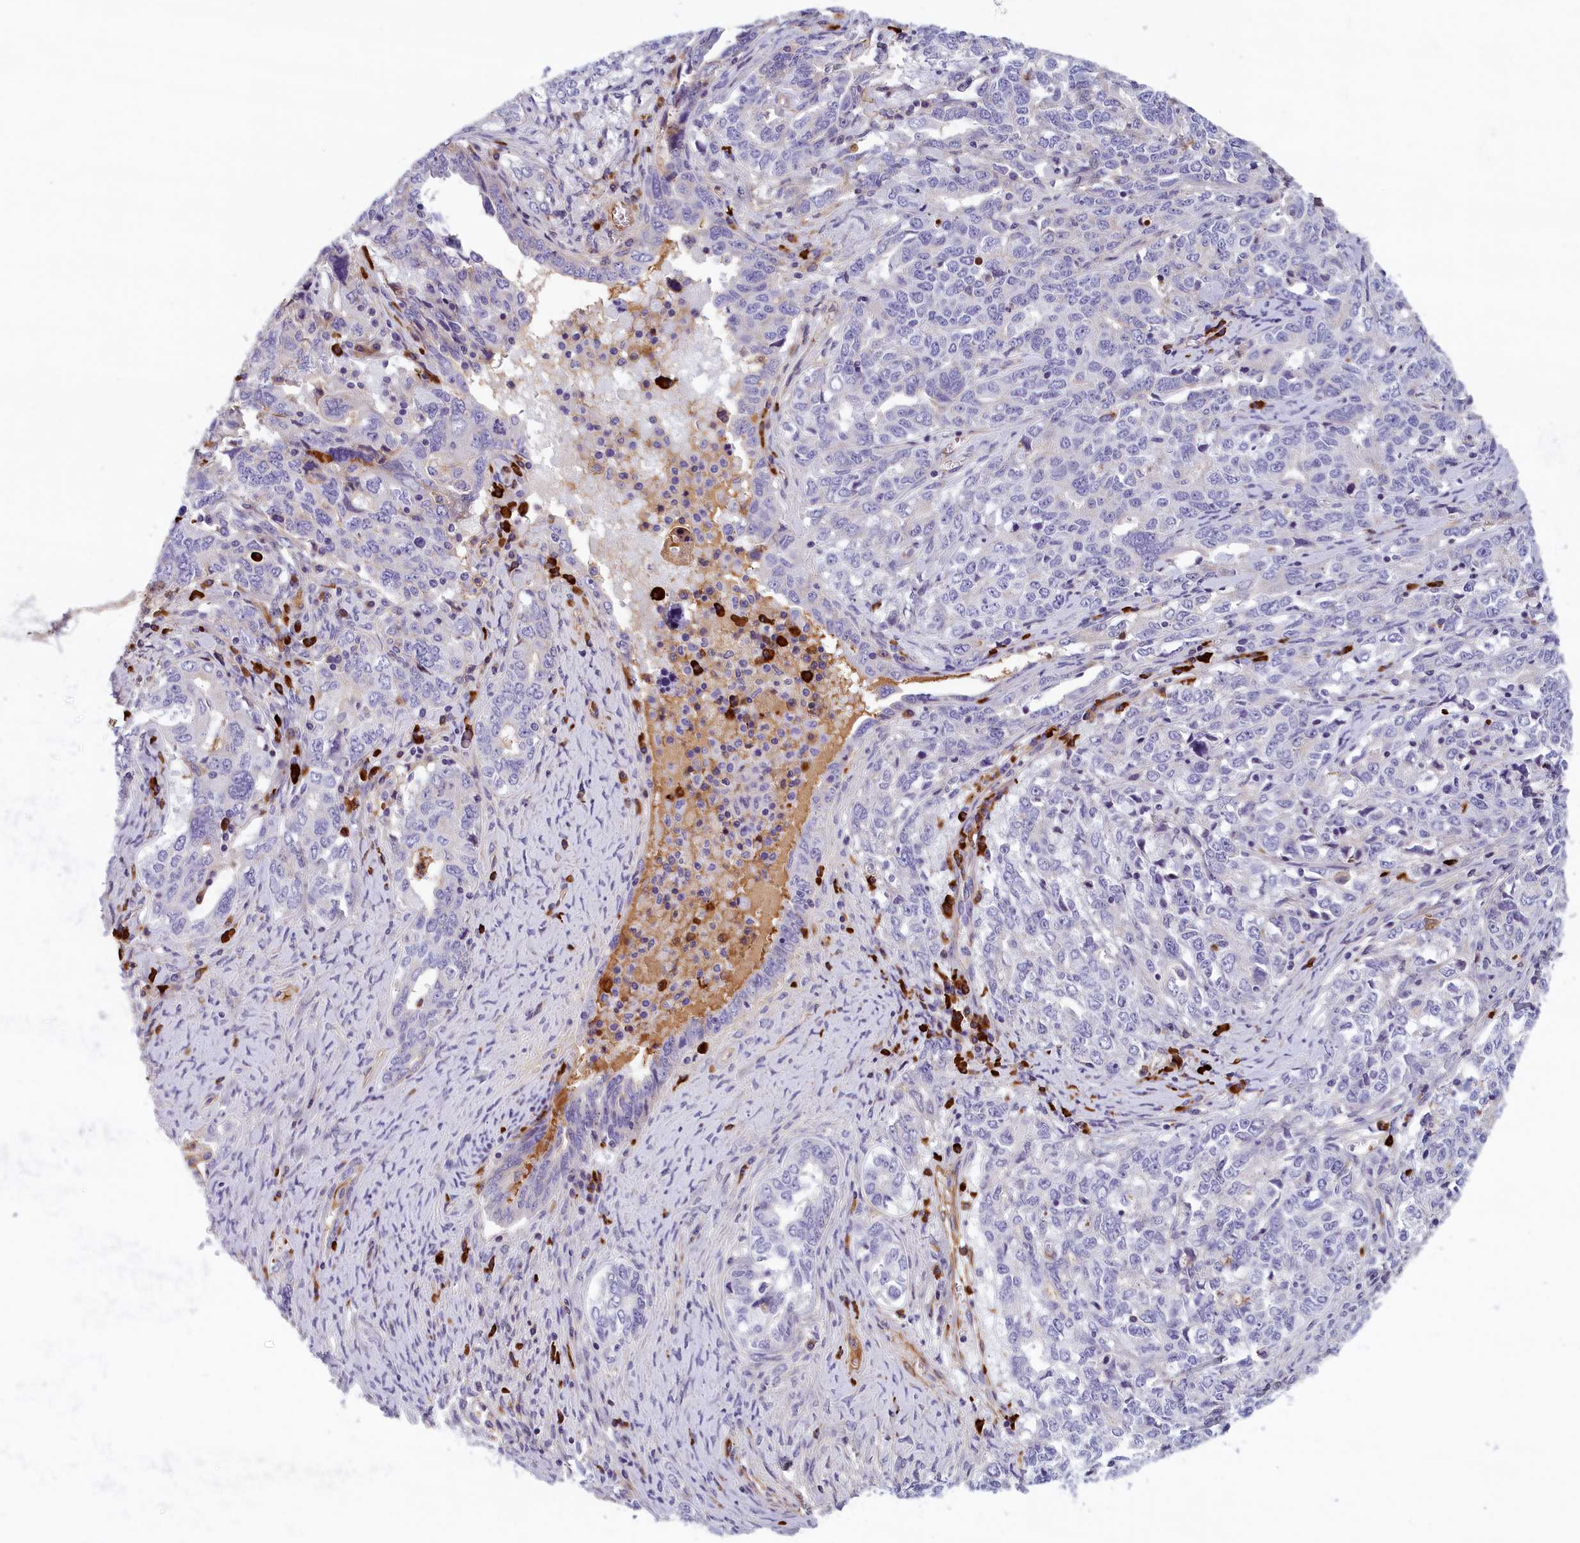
{"staining": {"intensity": "negative", "quantity": "none", "location": "none"}, "tissue": "ovarian cancer", "cell_type": "Tumor cells", "image_type": "cancer", "snomed": [{"axis": "morphology", "description": "Carcinoma, endometroid"}, {"axis": "topography", "description": "Ovary"}], "caption": "Immunohistochemistry (IHC) histopathology image of ovarian cancer stained for a protein (brown), which demonstrates no expression in tumor cells. (DAB immunohistochemistry (IHC), high magnification).", "gene": "BCL2L13", "patient": {"sex": "female", "age": 62}}